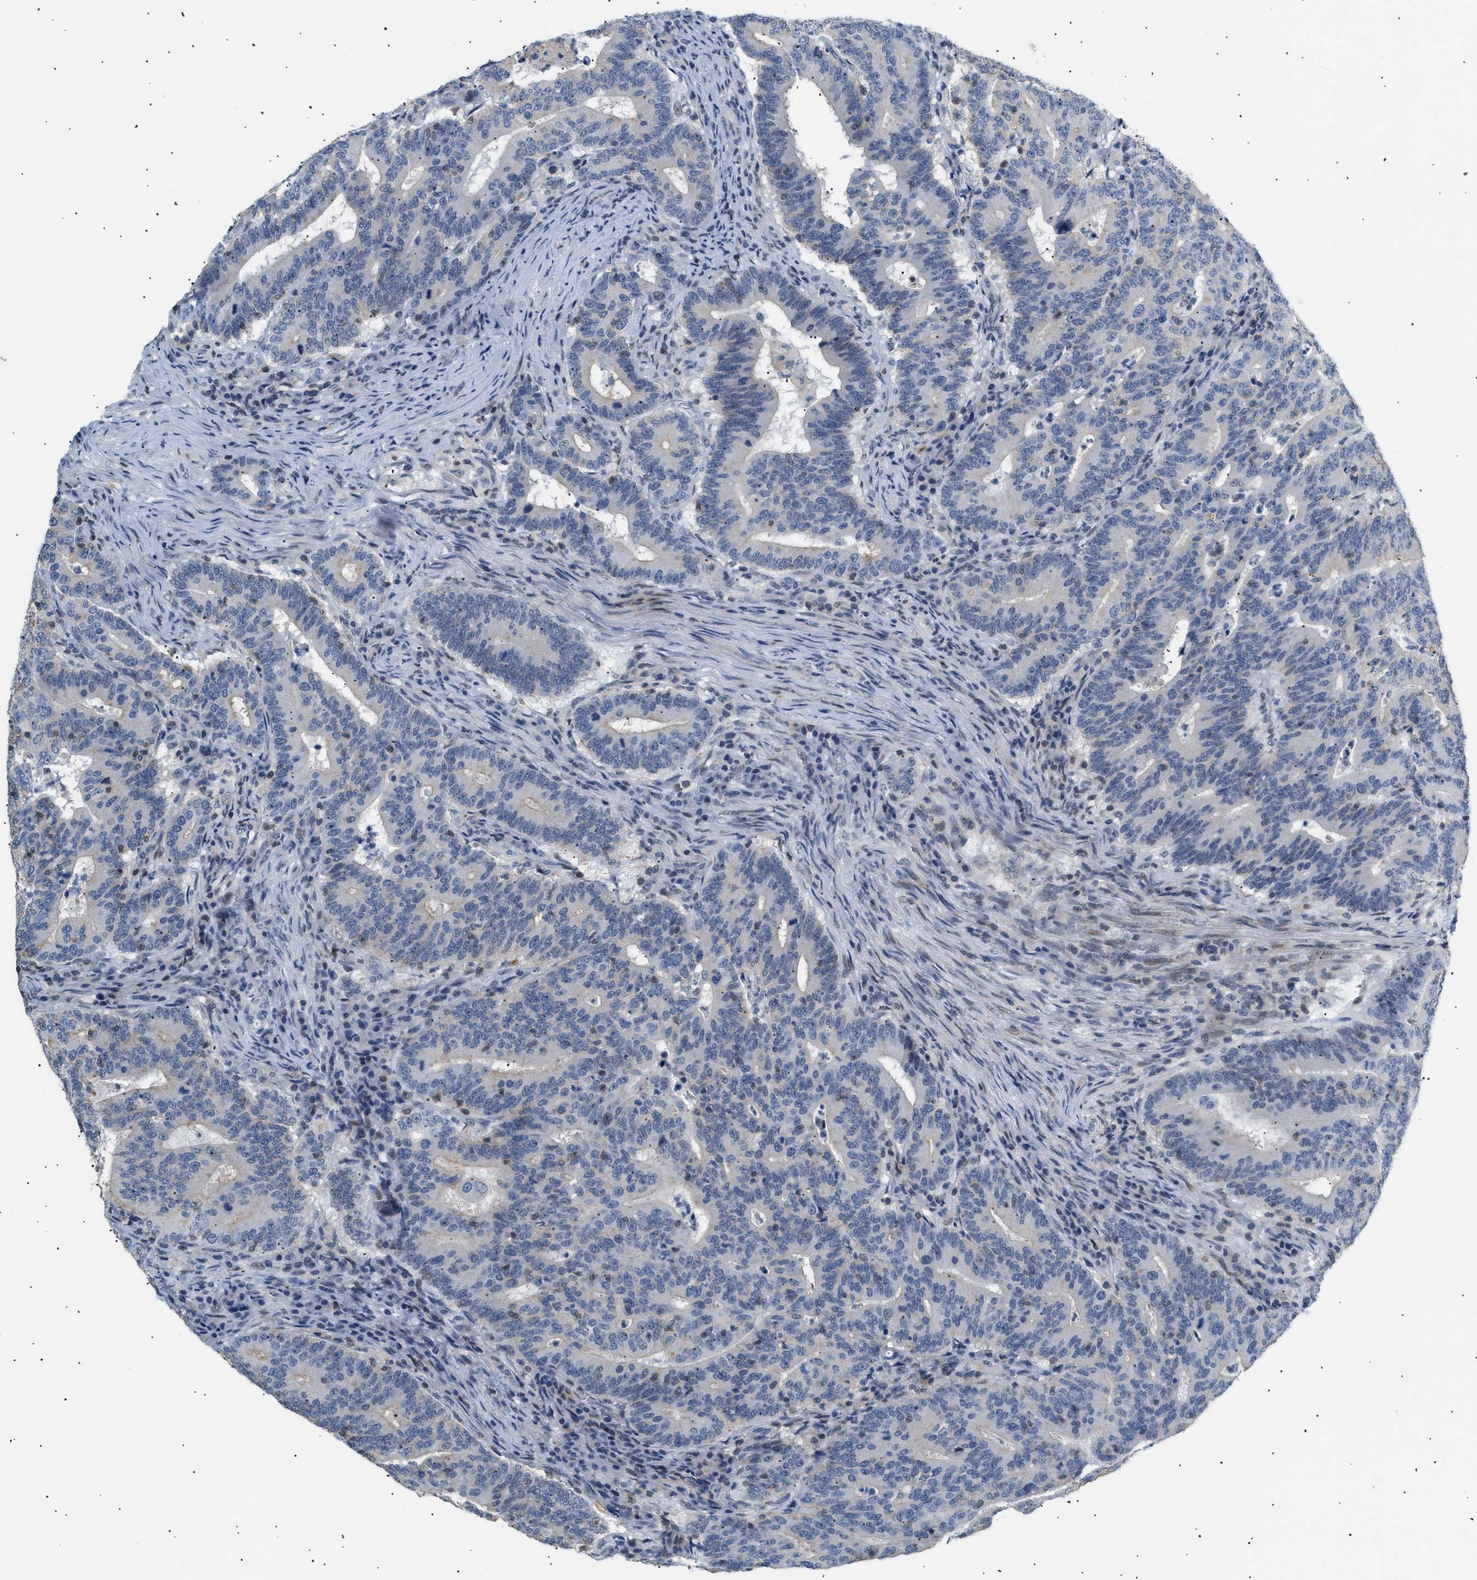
{"staining": {"intensity": "weak", "quantity": "<25%", "location": "nuclear"}, "tissue": "colorectal cancer", "cell_type": "Tumor cells", "image_type": "cancer", "snomed": [{"axis": "morphology", "description": "Adenocarcinoma, NOS"}, {"axis": "topography", "description": "Colon"}], "caption": "Immunohistochemistry (IHC) histopathology image of adenocarcinoma (colorectal) stained for a protein (brown), which shows no staining in tumor cells.", "gene": "KCNC3", "patient": {"sex": "female", "age": 66}}